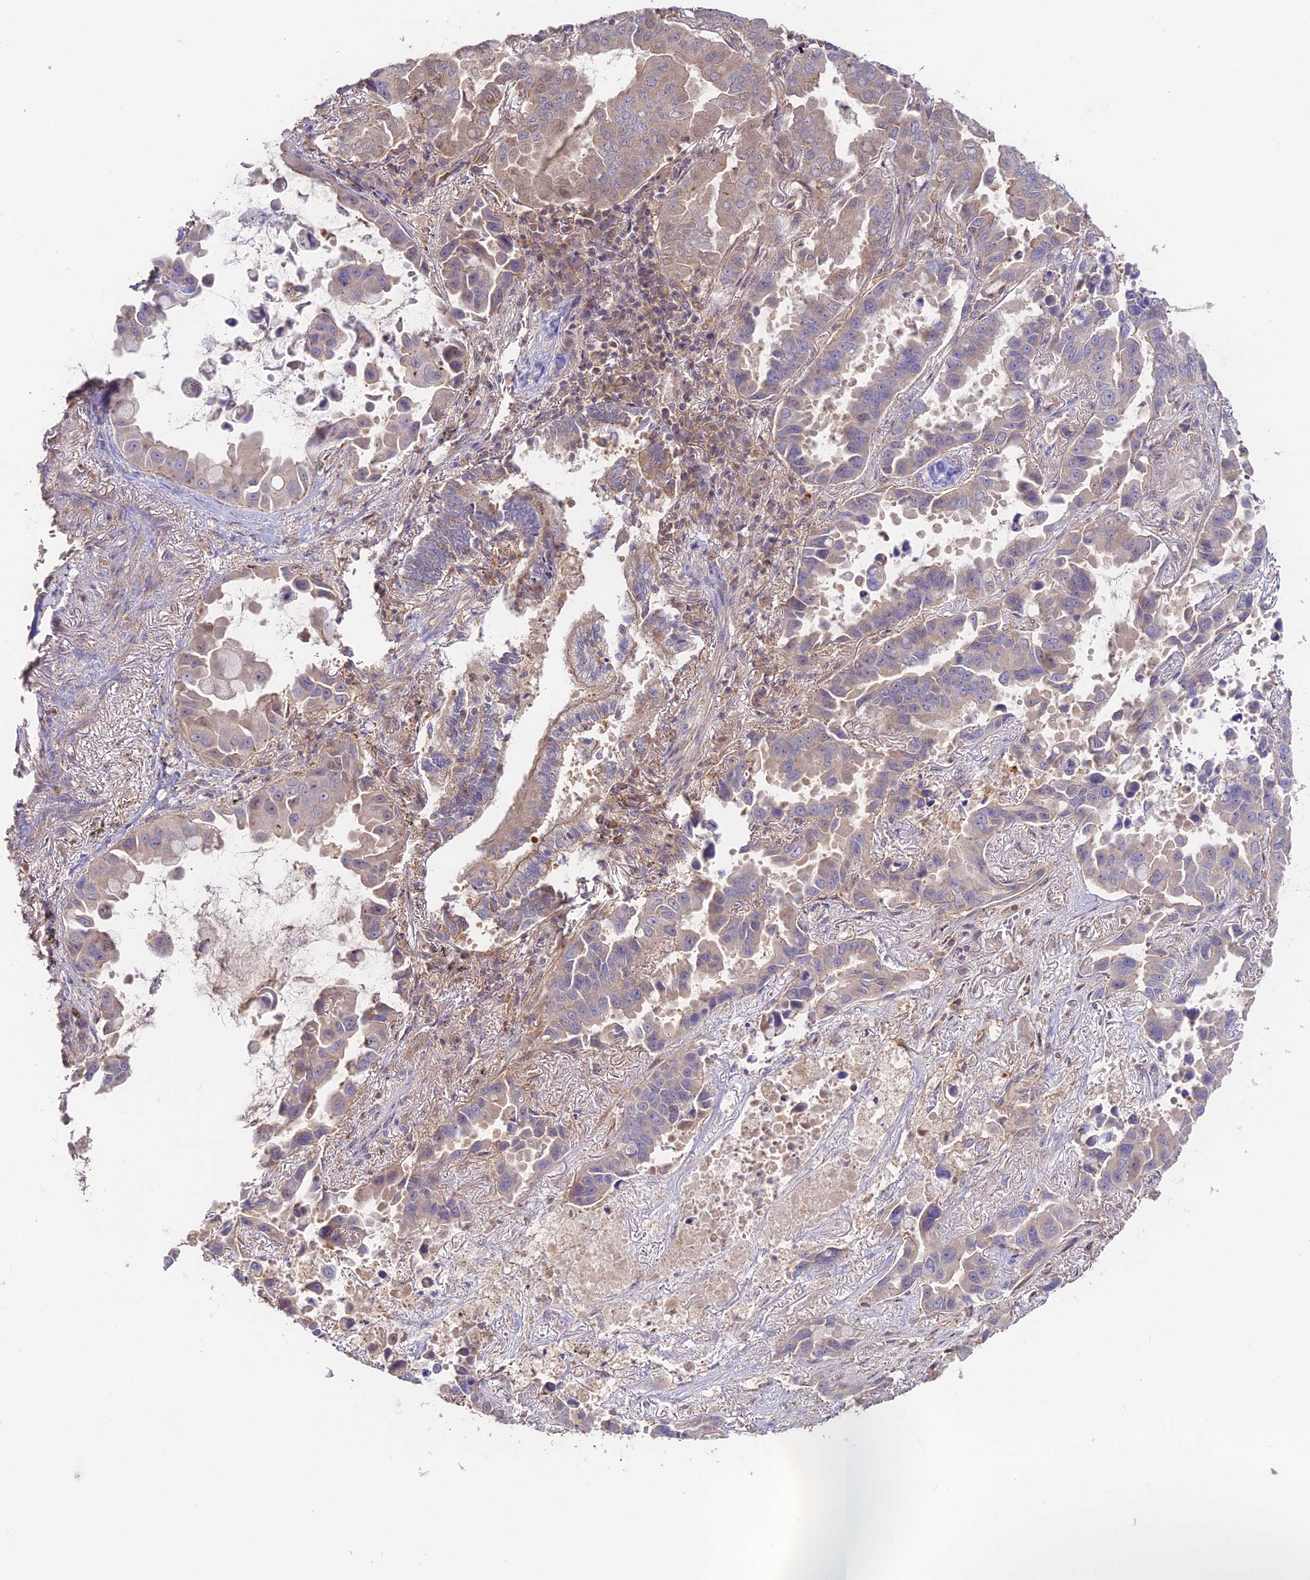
{"staining": {"intensity": "weak", "quantity": "25%-75%", "location": "cytoplasmic/membranous"}, "tissue": "lung cancer", "cell_type": "Tumor cells", "image_type": "cancer", "snomed": [{"axis": "morphology", "description": "Adenocarcinoma, NOS"}, {"axis": "topography", "description": "Lung"}], "caption": "Human adenocarcinoma (lung) stained with a brown dye reveals weak cytoplasmic/membranous positive staining in about 25%-75% of tumor cells.", "gene": "CLCF1", "patient": {"sex": "male", "age": 64}}